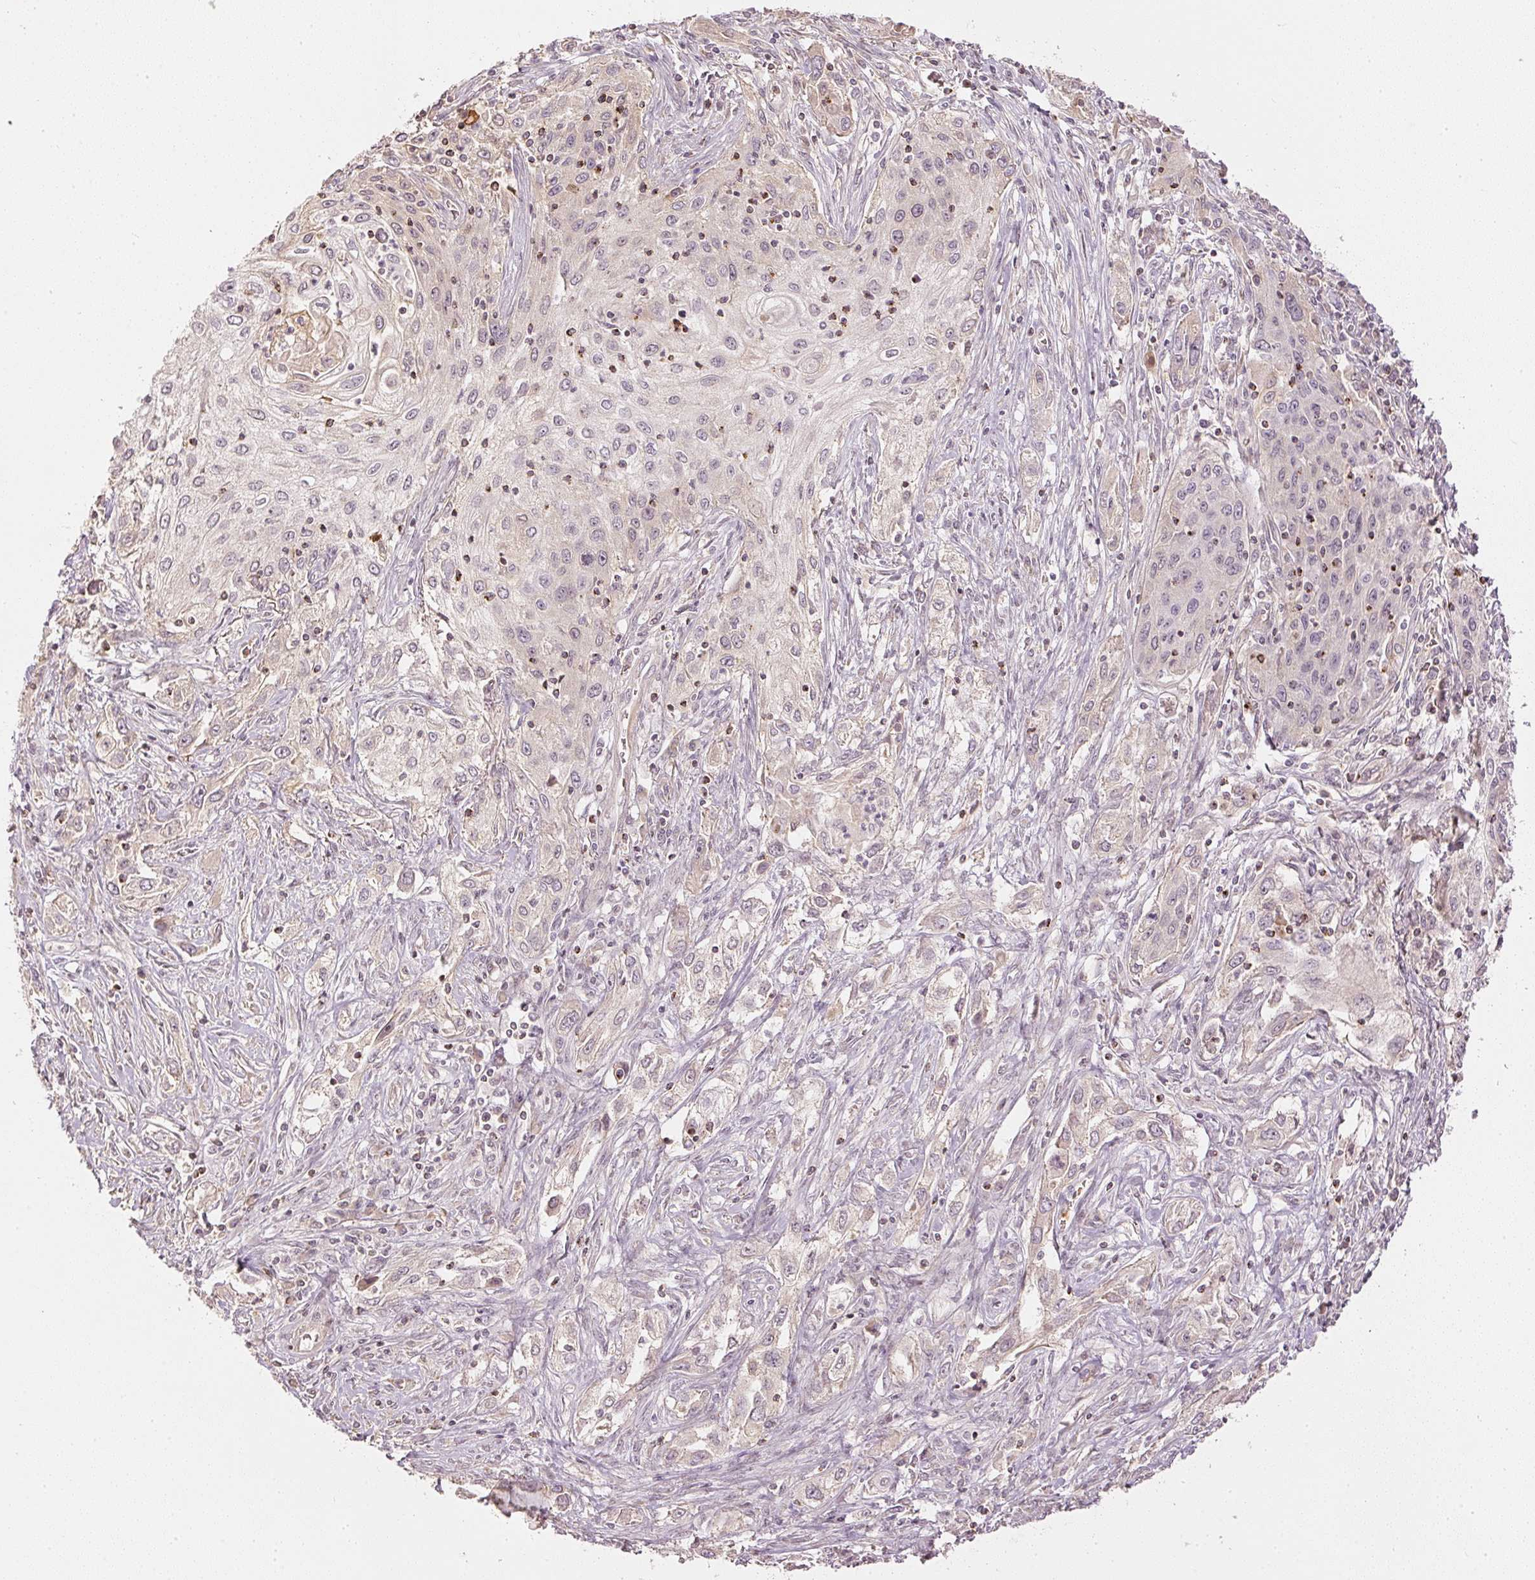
{"staining": {"intensity": "negative", "quantity": "none", "location": "none"}, "tissue": "lung cancer", "cell_type": "Tumor cells", "image_type": "cancer", "snomed": [{"axis": "morphology", "description": "Squamous cell carcinoma, NOS"}, {"axis": "topography", "description": "Lung"}], "caption": "Lung squamous cell carcinoma stained for a protein using immunohistochemistry demonstrates no positivity tumor cells.", "gene": "GZMA", "patient": {"sex": "female", "age": 69}}